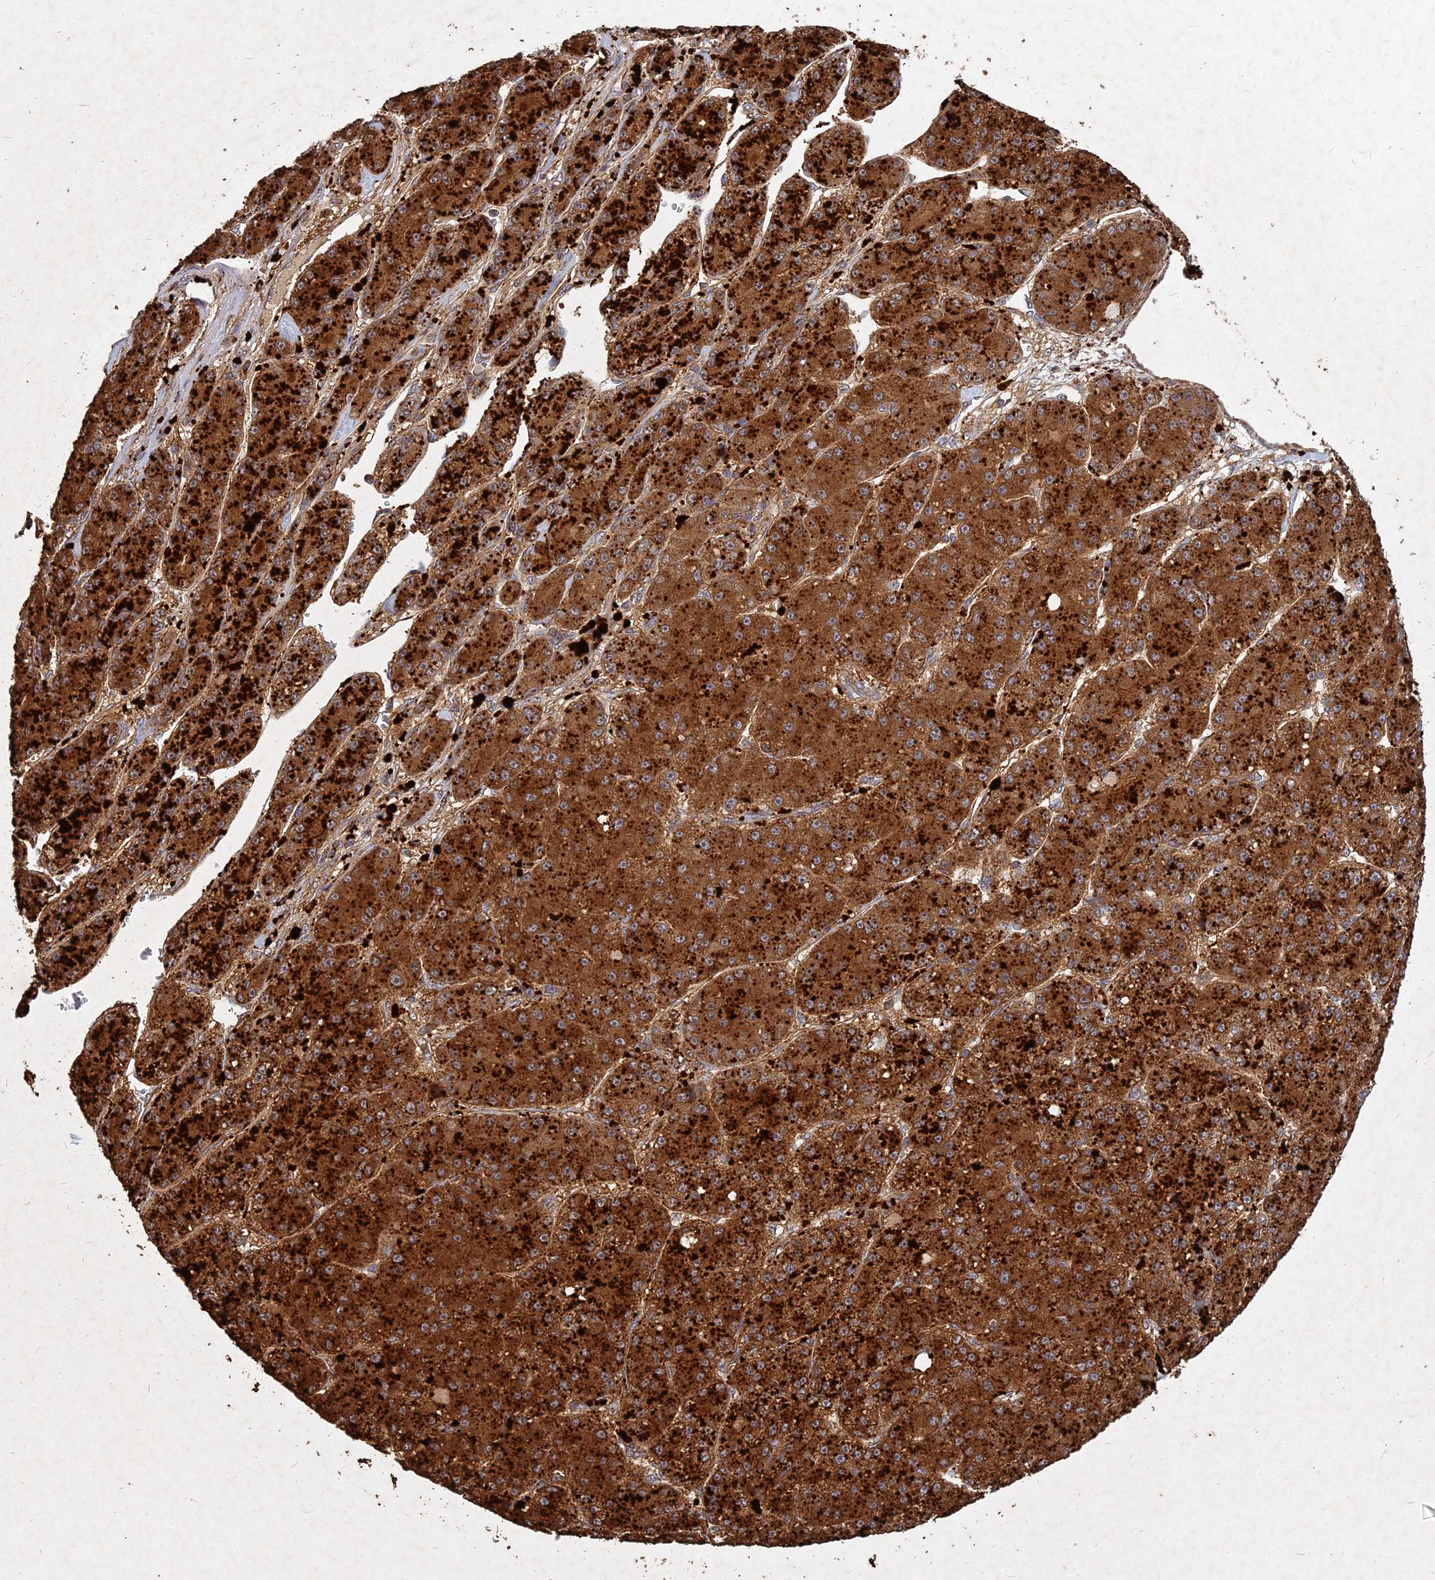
{"staining": {"intensity": "strong", "quantity": ">75%", "location": "cytoplasmic/membranous"}, "tissue": "liver cancer", "cell_type": "Tumor cells", "image_type": "cancer", "snomed": [{"axis": "morphology", "description": "Carcinoma, Hepatocellular, NOS"}, {"axis": "topography", "description": "Liver"}], "caption": "Immunohistochemistry (IHC) micrograph of neoplastic tissue: human liver cancer stained using immunohistochemistry (IHC) demonstrates high levels of strong protein expression localized specifically in the cytoplasmic/membranous of tumor cells, appearing as a cytoplasmic/membranous brown color.", "gene": "UBE2W", "patient": {"sex": "male", "age": 67}}